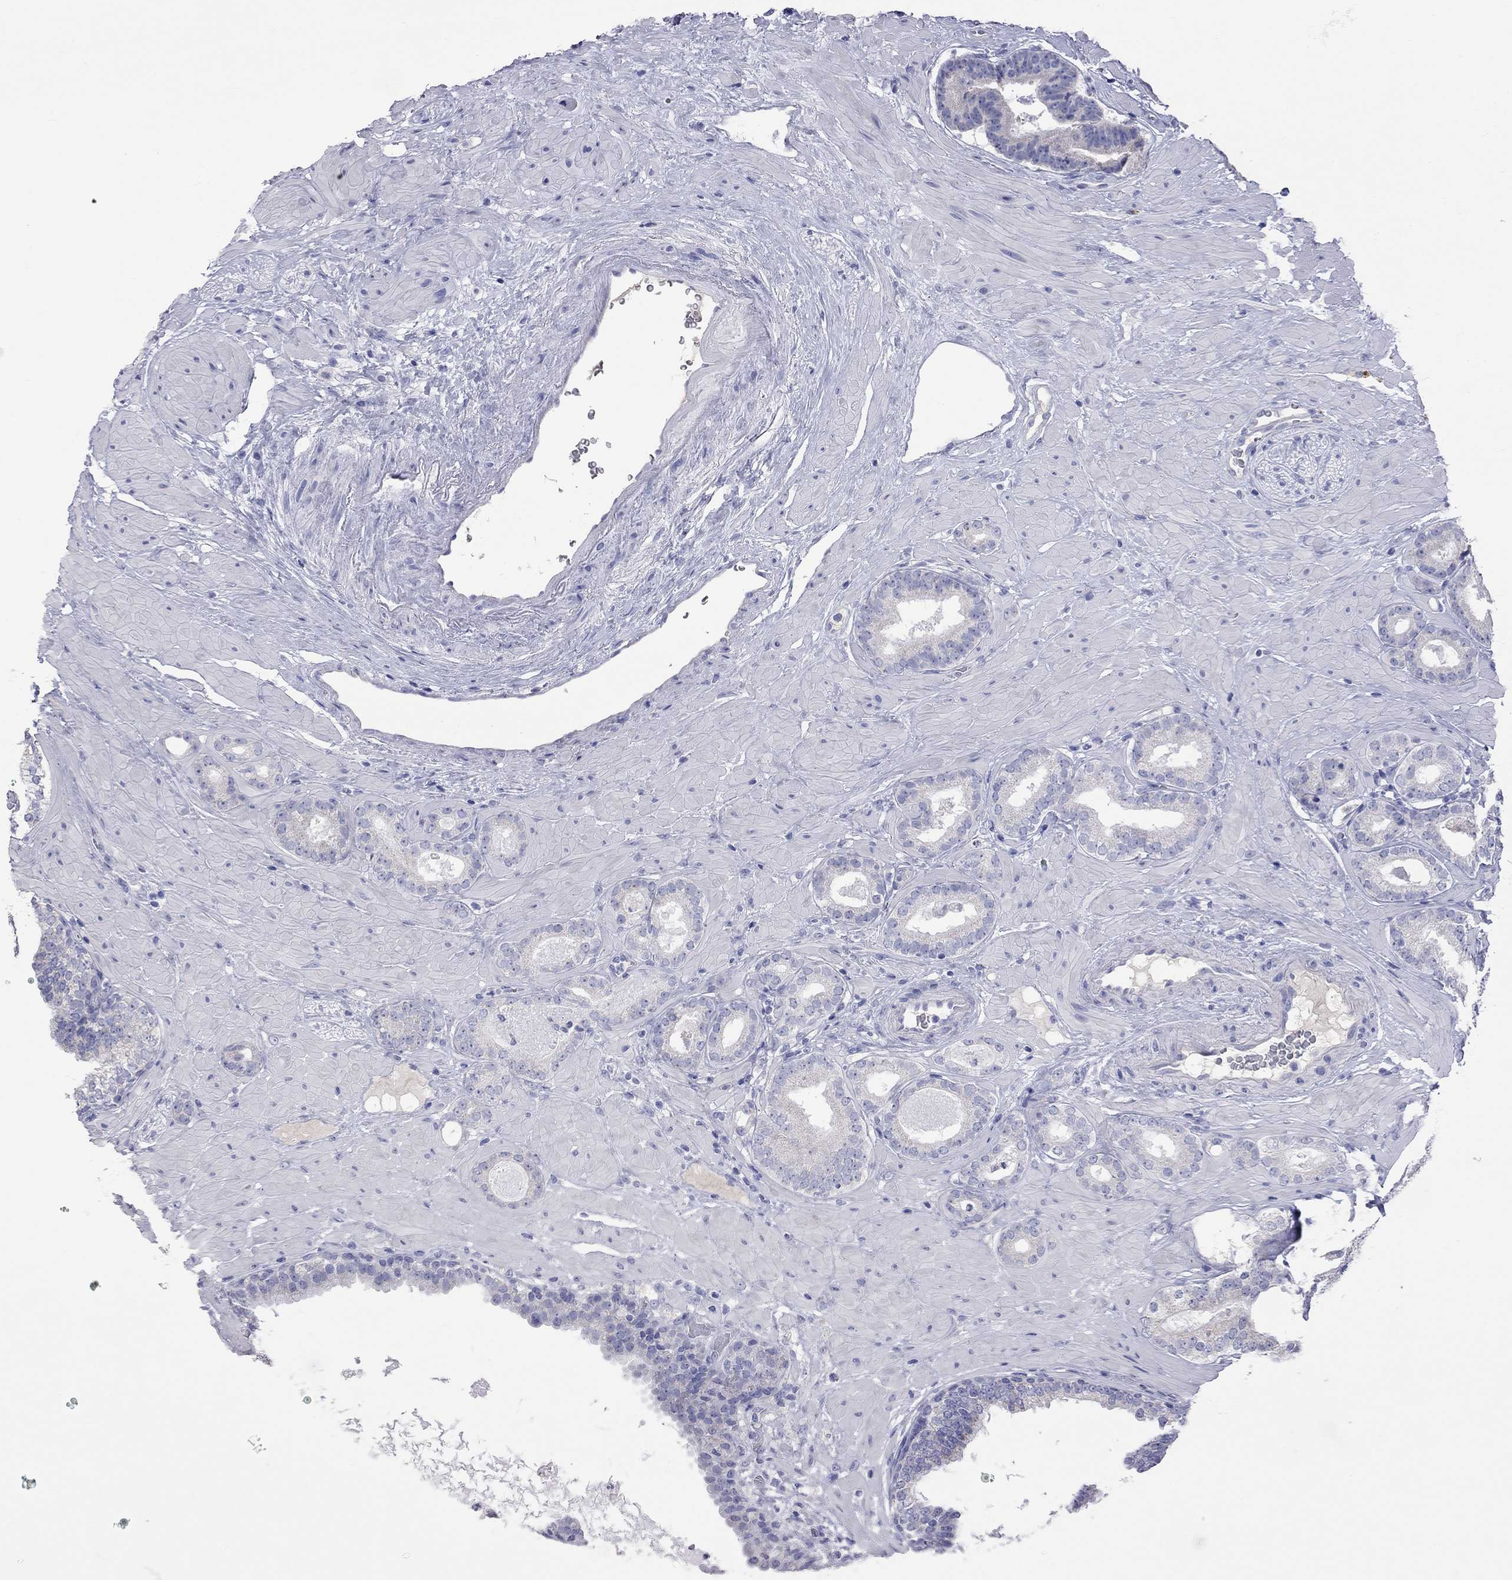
{"staining": {"intensity": "negative", "quantity": "none", "location": "none"}, "tissue": "prostate cancer", "cell_type": "Tumor cells", "image_type": "cancer", "snomed": [{"axis": "morphology", "description": "Adenocarcinoma, Low grade"}, {"axis": "topography", "description": "Prostate"}], "caption": "This is an IHC histopathology image of human prostate cancer. There is no staining in tumor cells.", "gene": "KCND2", "patient": {"sex": "male", "age": 60}}